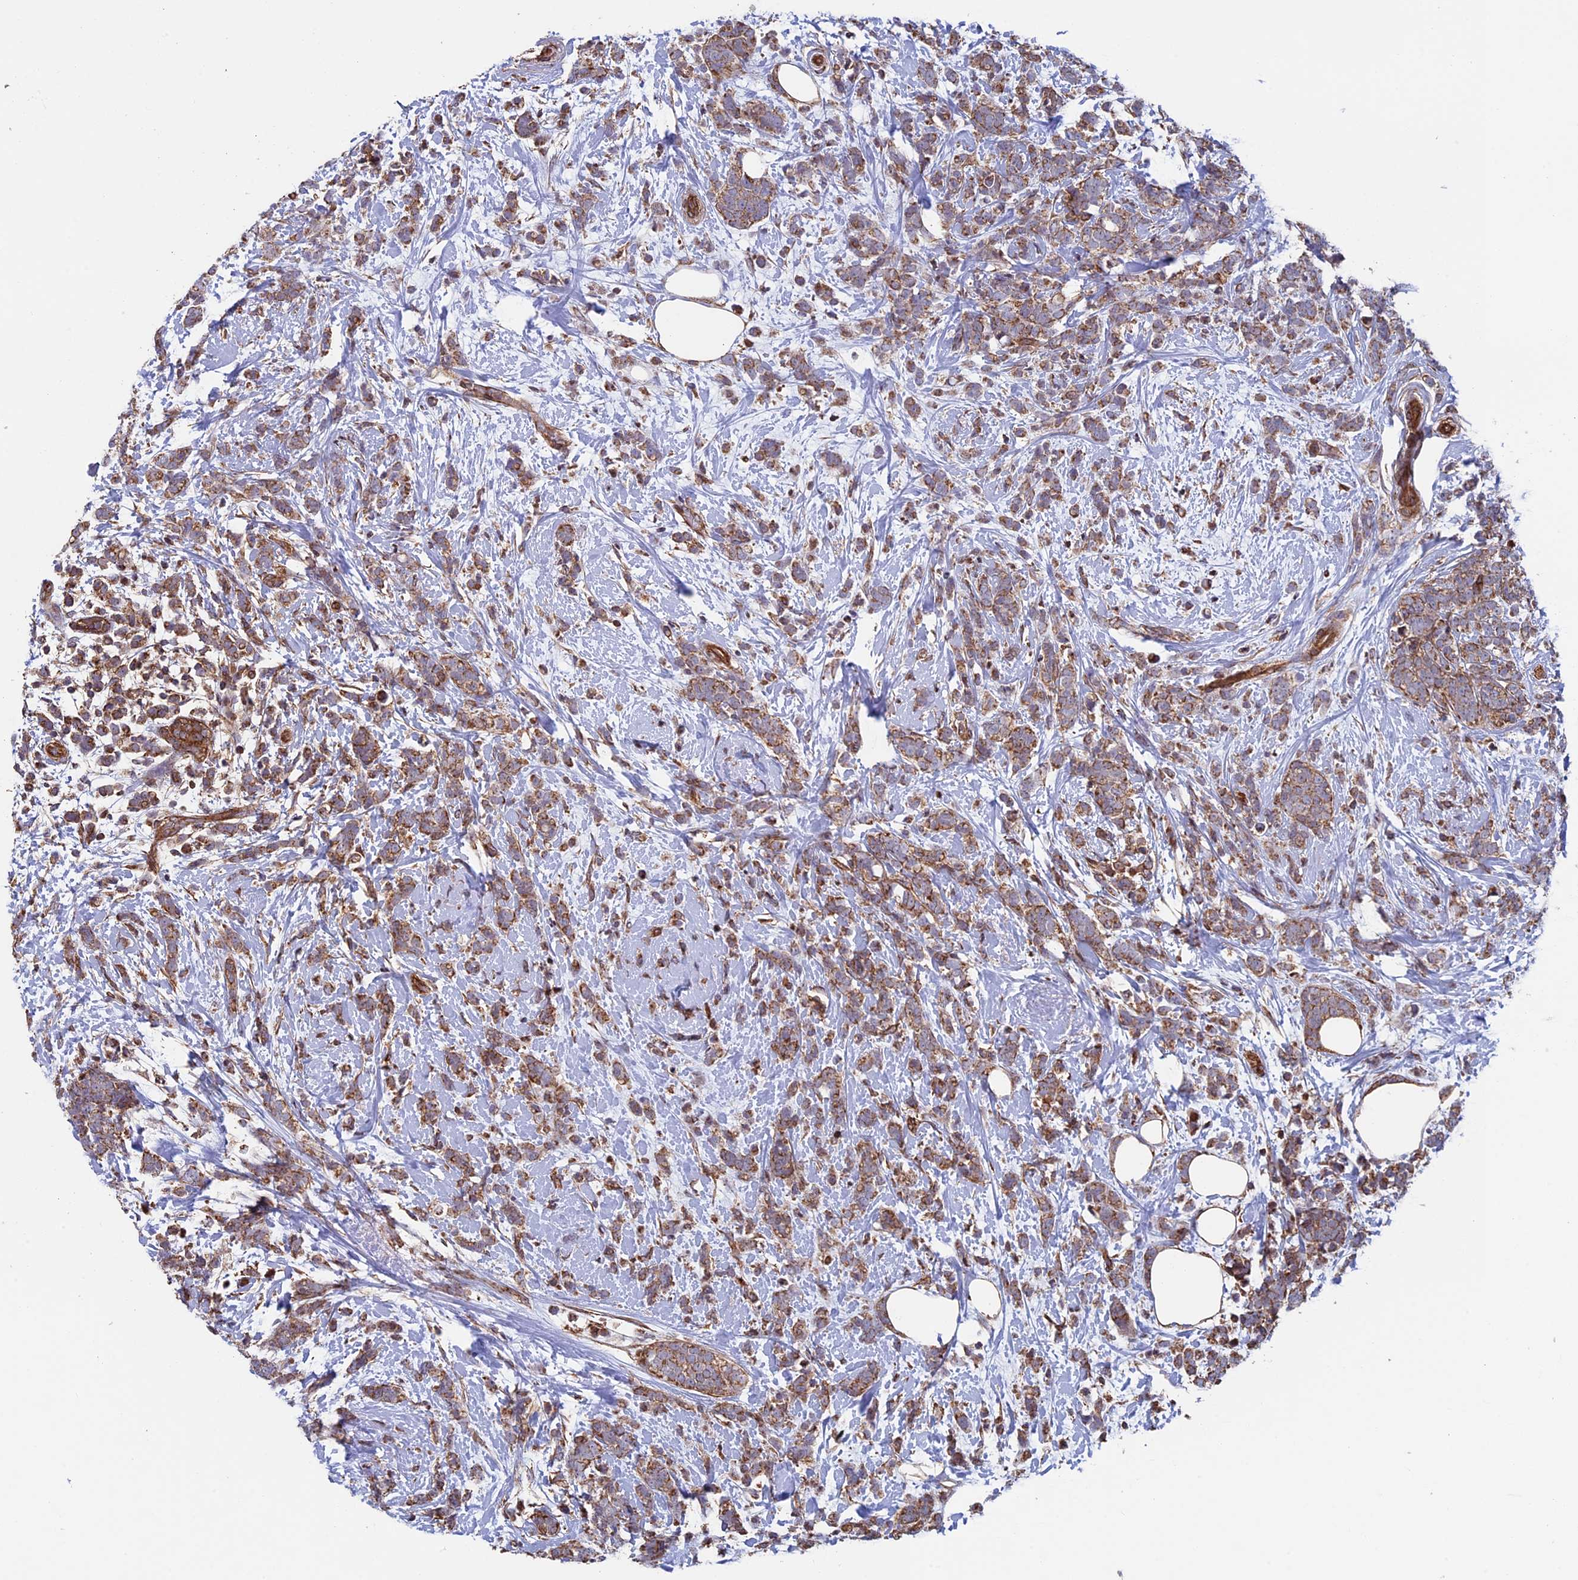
{"staining": {"intensity": "moderate", "quantity": ">75%", "location": "cytoplasmic/membranous"}, "tissue": "breast cancer", "cell_type": "Tumor cells", "image_type": "cancer", "snomed": [{"axis": "morphology", "description": "Lobular carcinoma"}, {"axis": "topography", "description": "Breast"}], "caption": "Brown immunohistochemical staining in lobular carcinoma (breast) reveals moderate cytoplasmic/membranous expression in about >75% of tumor cells.", "gene": "CCDC8", "patient": {"sex": "female", "age": 58}}